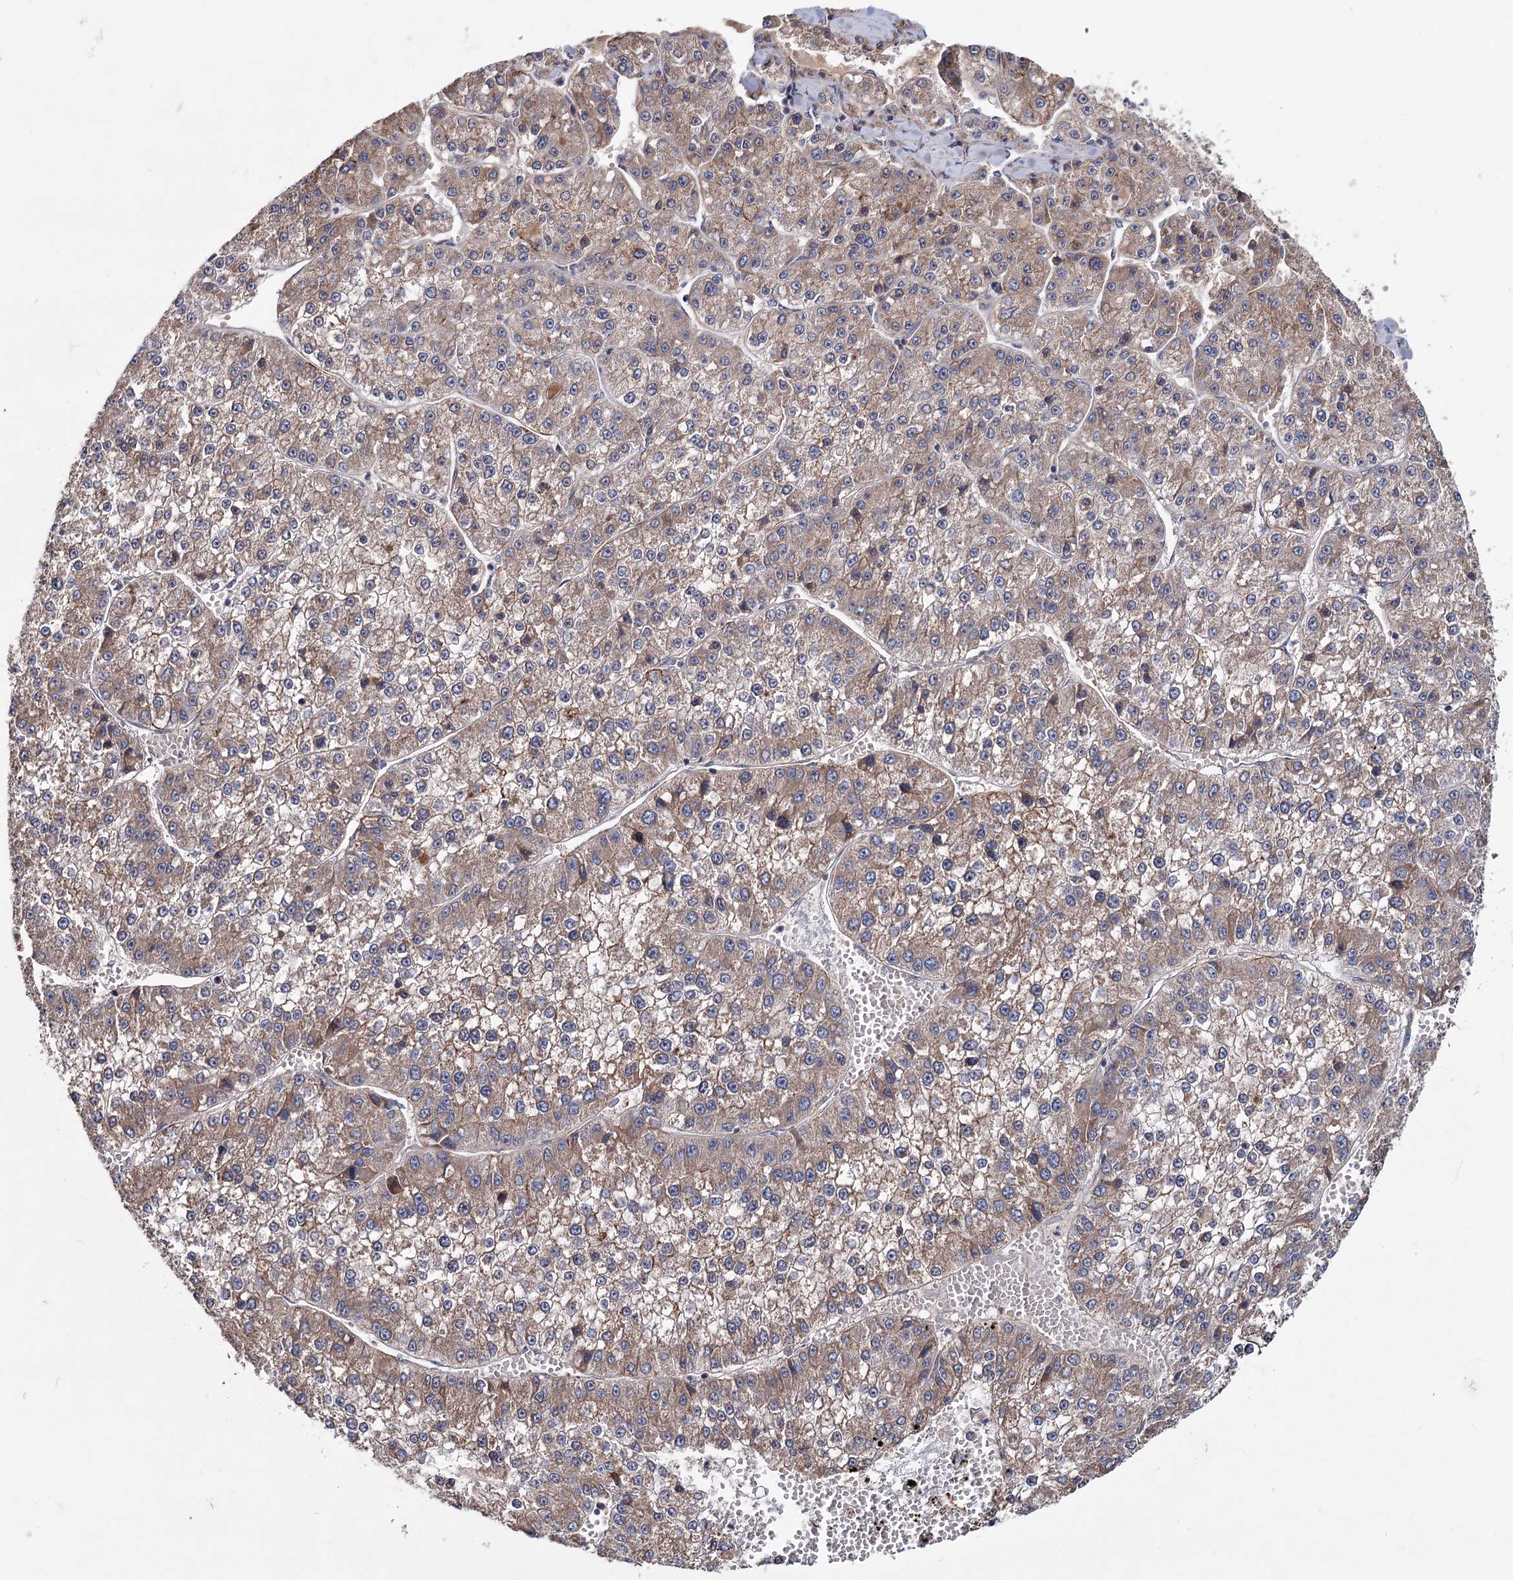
{"staining": {"intensity": "weak", "quantity": "25%-75%", "location": "cytoplasmic/membranous"}, "tissue": "liver cancer", "cell_type": "Tumor cells", "image_type": "cancer", "snomed": [{"axis": "morphology", "description": "Carcinoma, Hepatocellular, NOS"}, {"axis": "topography", "description": "Liver"}], "caption": "IHC image of neoplastic tissue: liver hepatocellular carcinoma stained using immunohistochemistry exhibits low levels of weak protein expression localized specifically in the cytoplasmic/membranous of tumor cells, appearing as a cytoplasmic/membranous brown color.", "gene": "MTRR", "patient": {"sex": "female", "age": 73}}